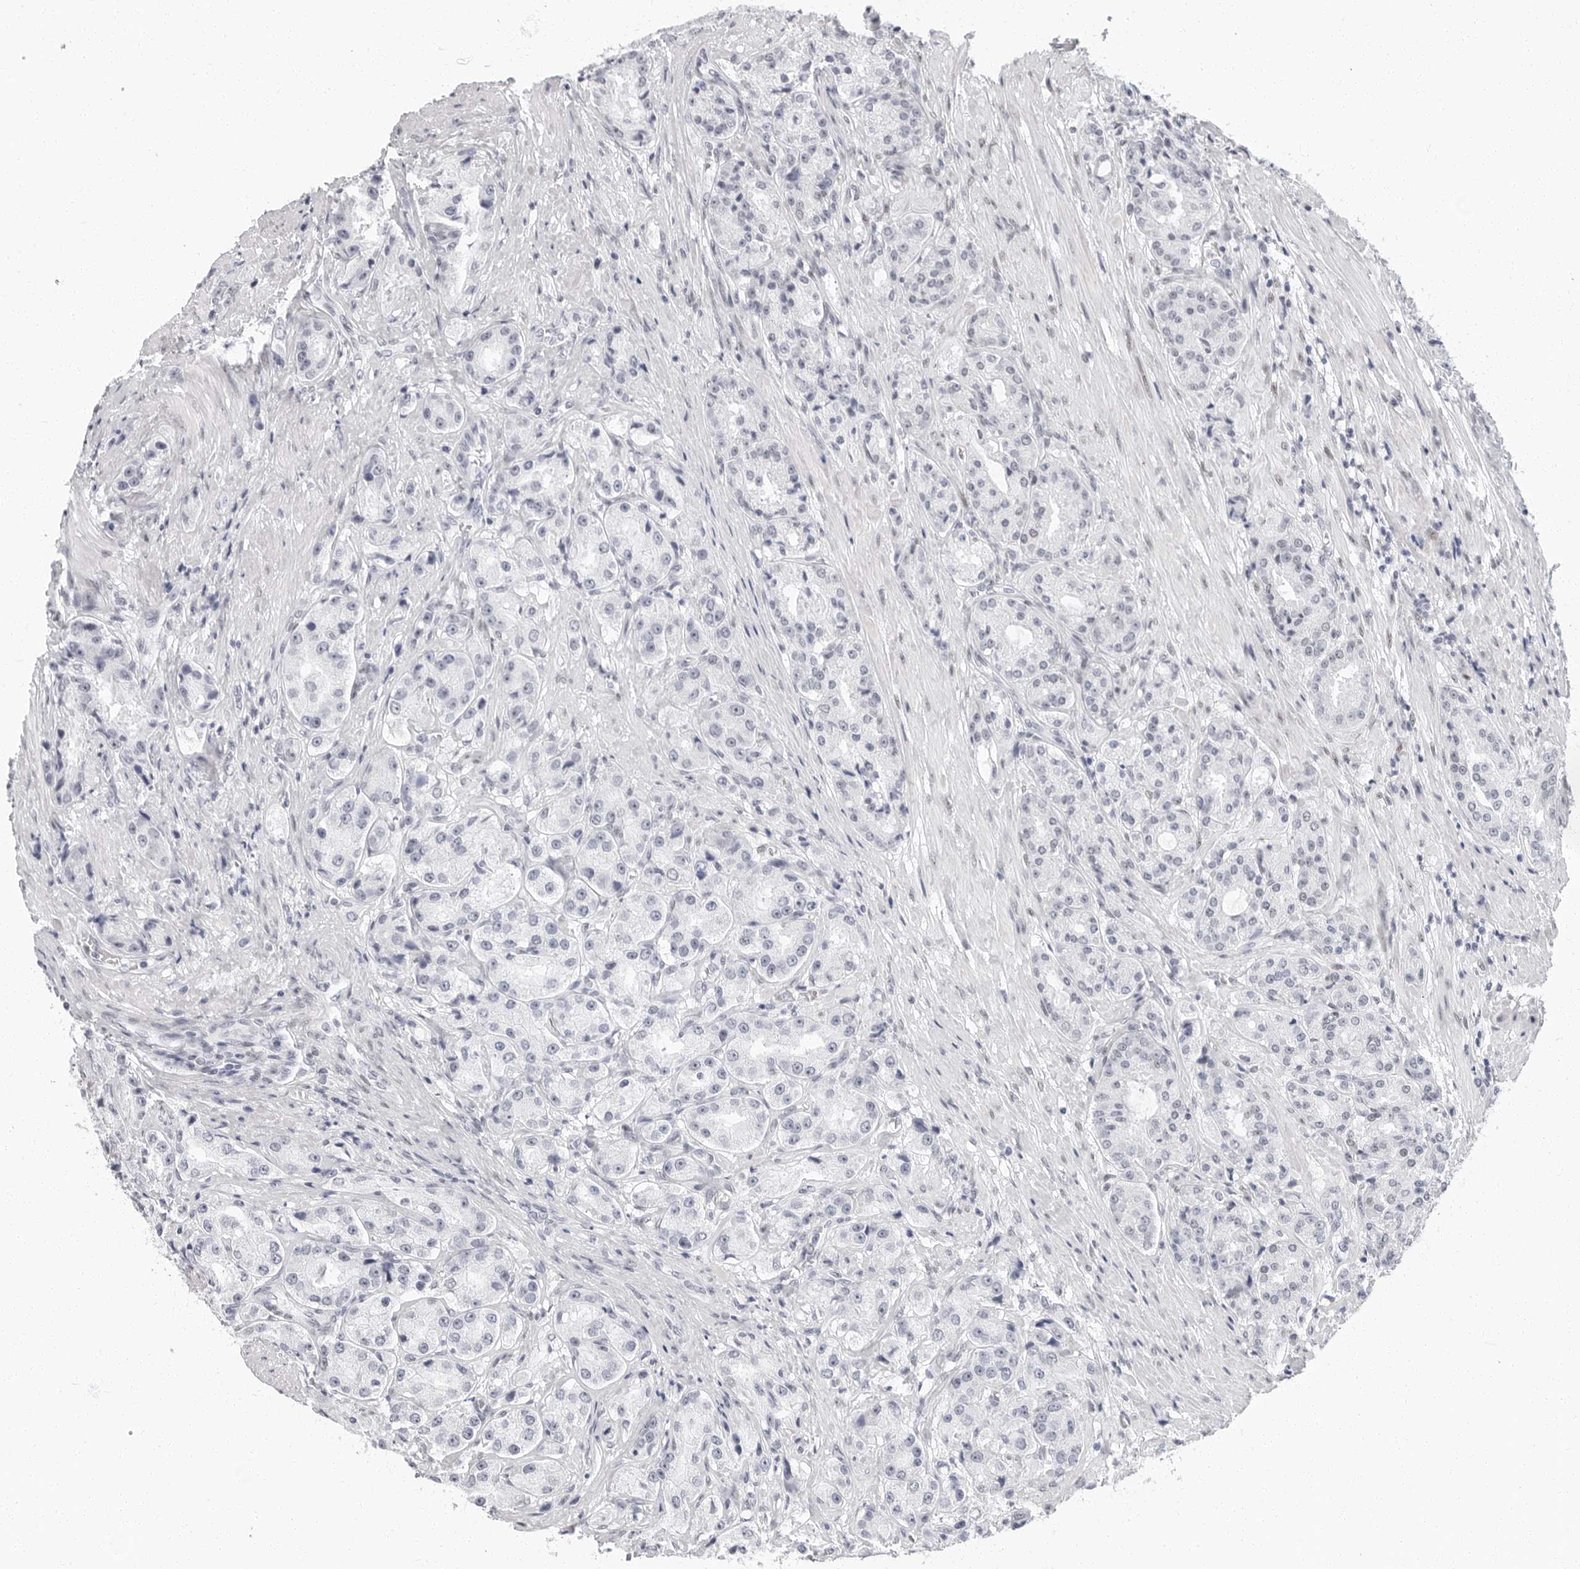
{"staining": {"intensity": "negative", "quantity": "none", "location": "none"}, "tissue": "prostate cancer", "cell_type": "Tumor cells", "image_type": "cancer", "snomed": [{"axis": "morphology", "description": "Adenocarcinoma, High grade"}, {"axis": "topography", "description": "Prostate"}], "caption": "Micrograph shows no protein staining in tumor cells of high-grade adenocarcinoma (prostate) tissue. Nuclei are stained in blue.", "gene": "VEZF1", "patient": {"sex": "male", "age": 60}}